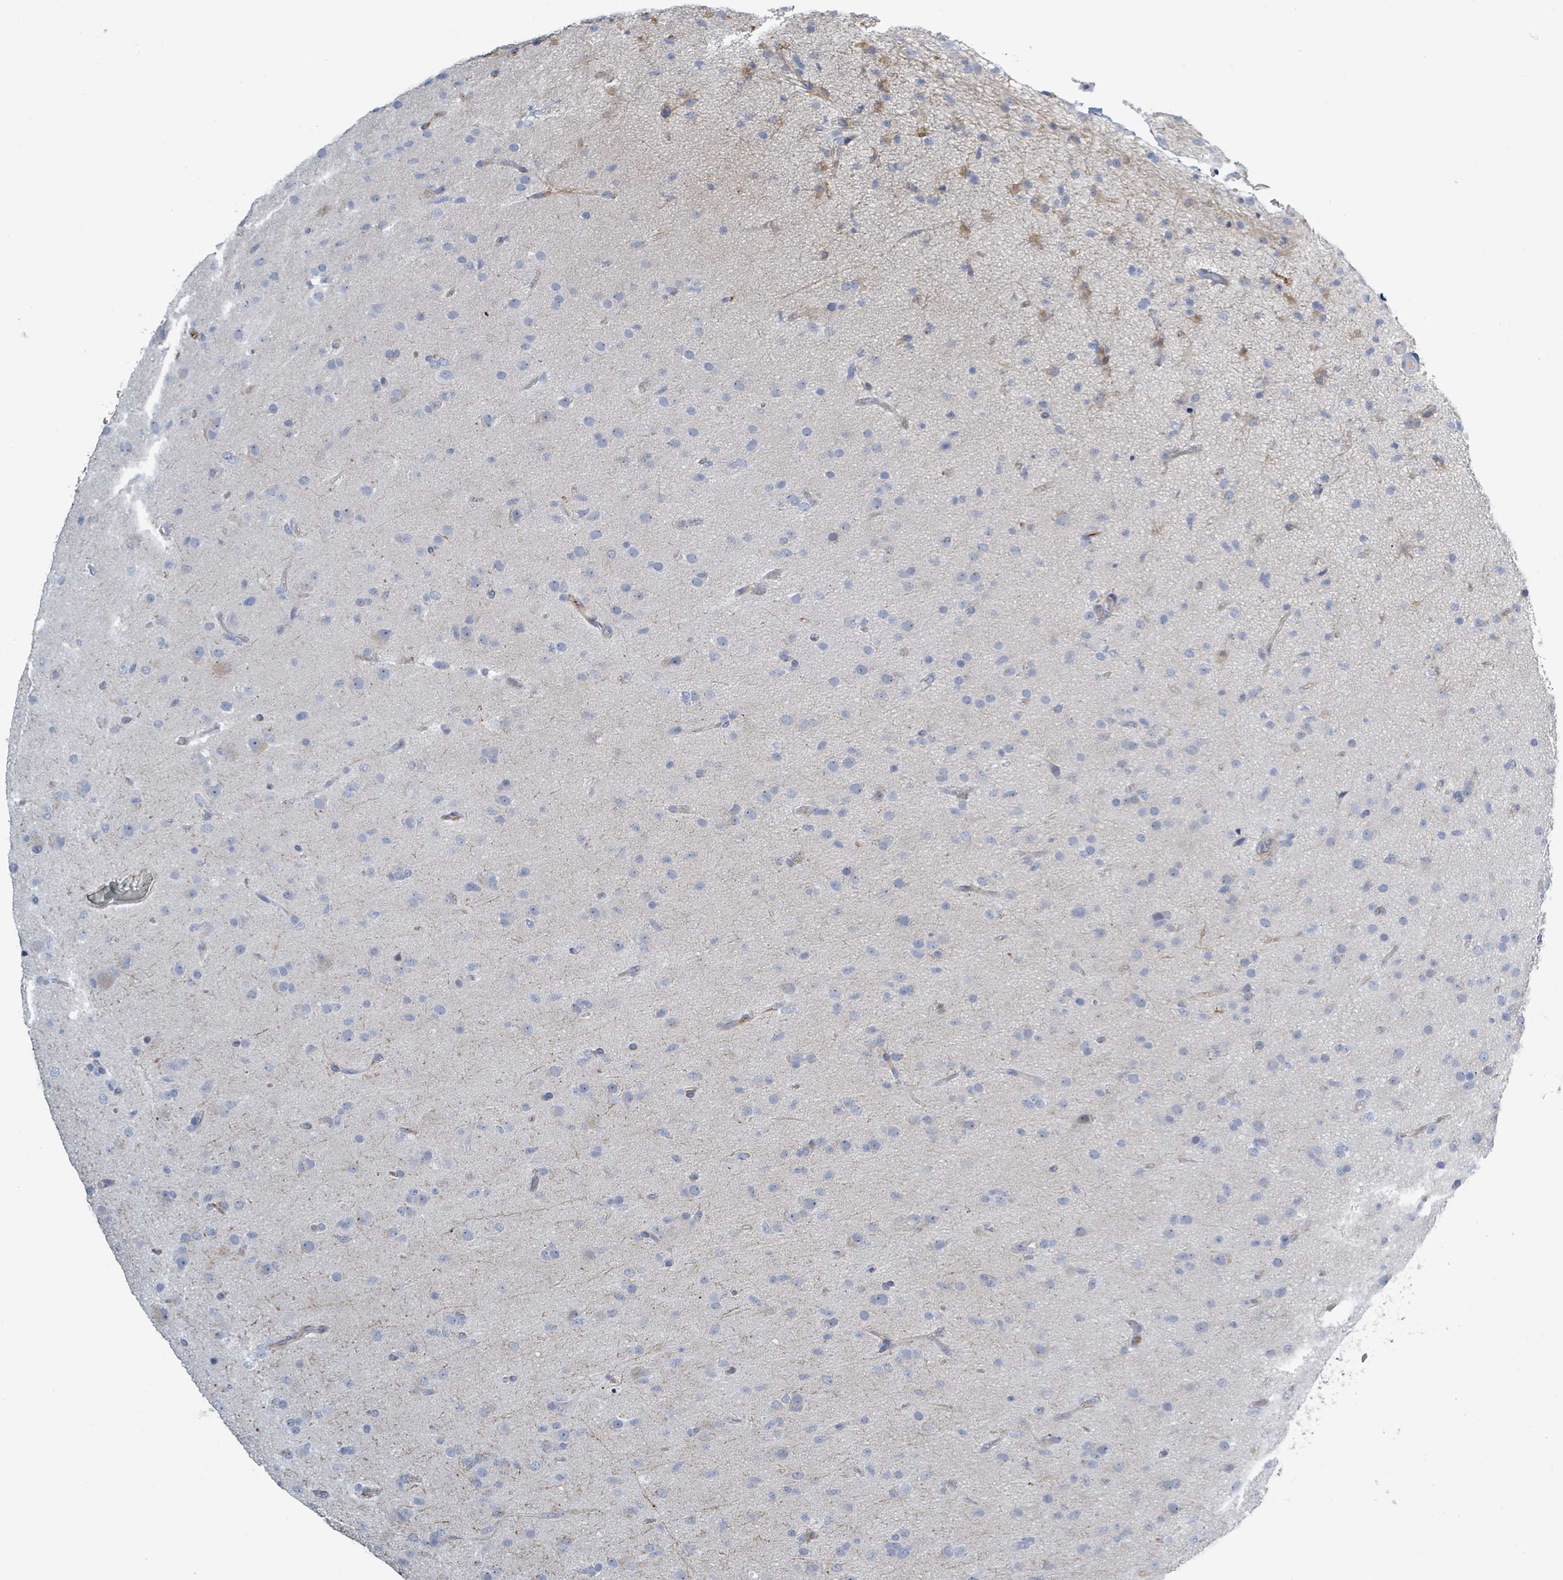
{"staining": {"intensity": "negative", "quantity": "none", "location": "none"}, "tissue": "glioma", "cell_type": "Tumor cells", "image_type": "cancer", "snomed": [{"axis": "morphology", "description": "Glioma, malignant, Low grade"}, {"axis": "topography", "description": "Brain"}], "caption": "Tumor cells show no significant protein staining in glioma.", "gene": "RAB33B", "patient": {"sex": "male", "age": 65}}